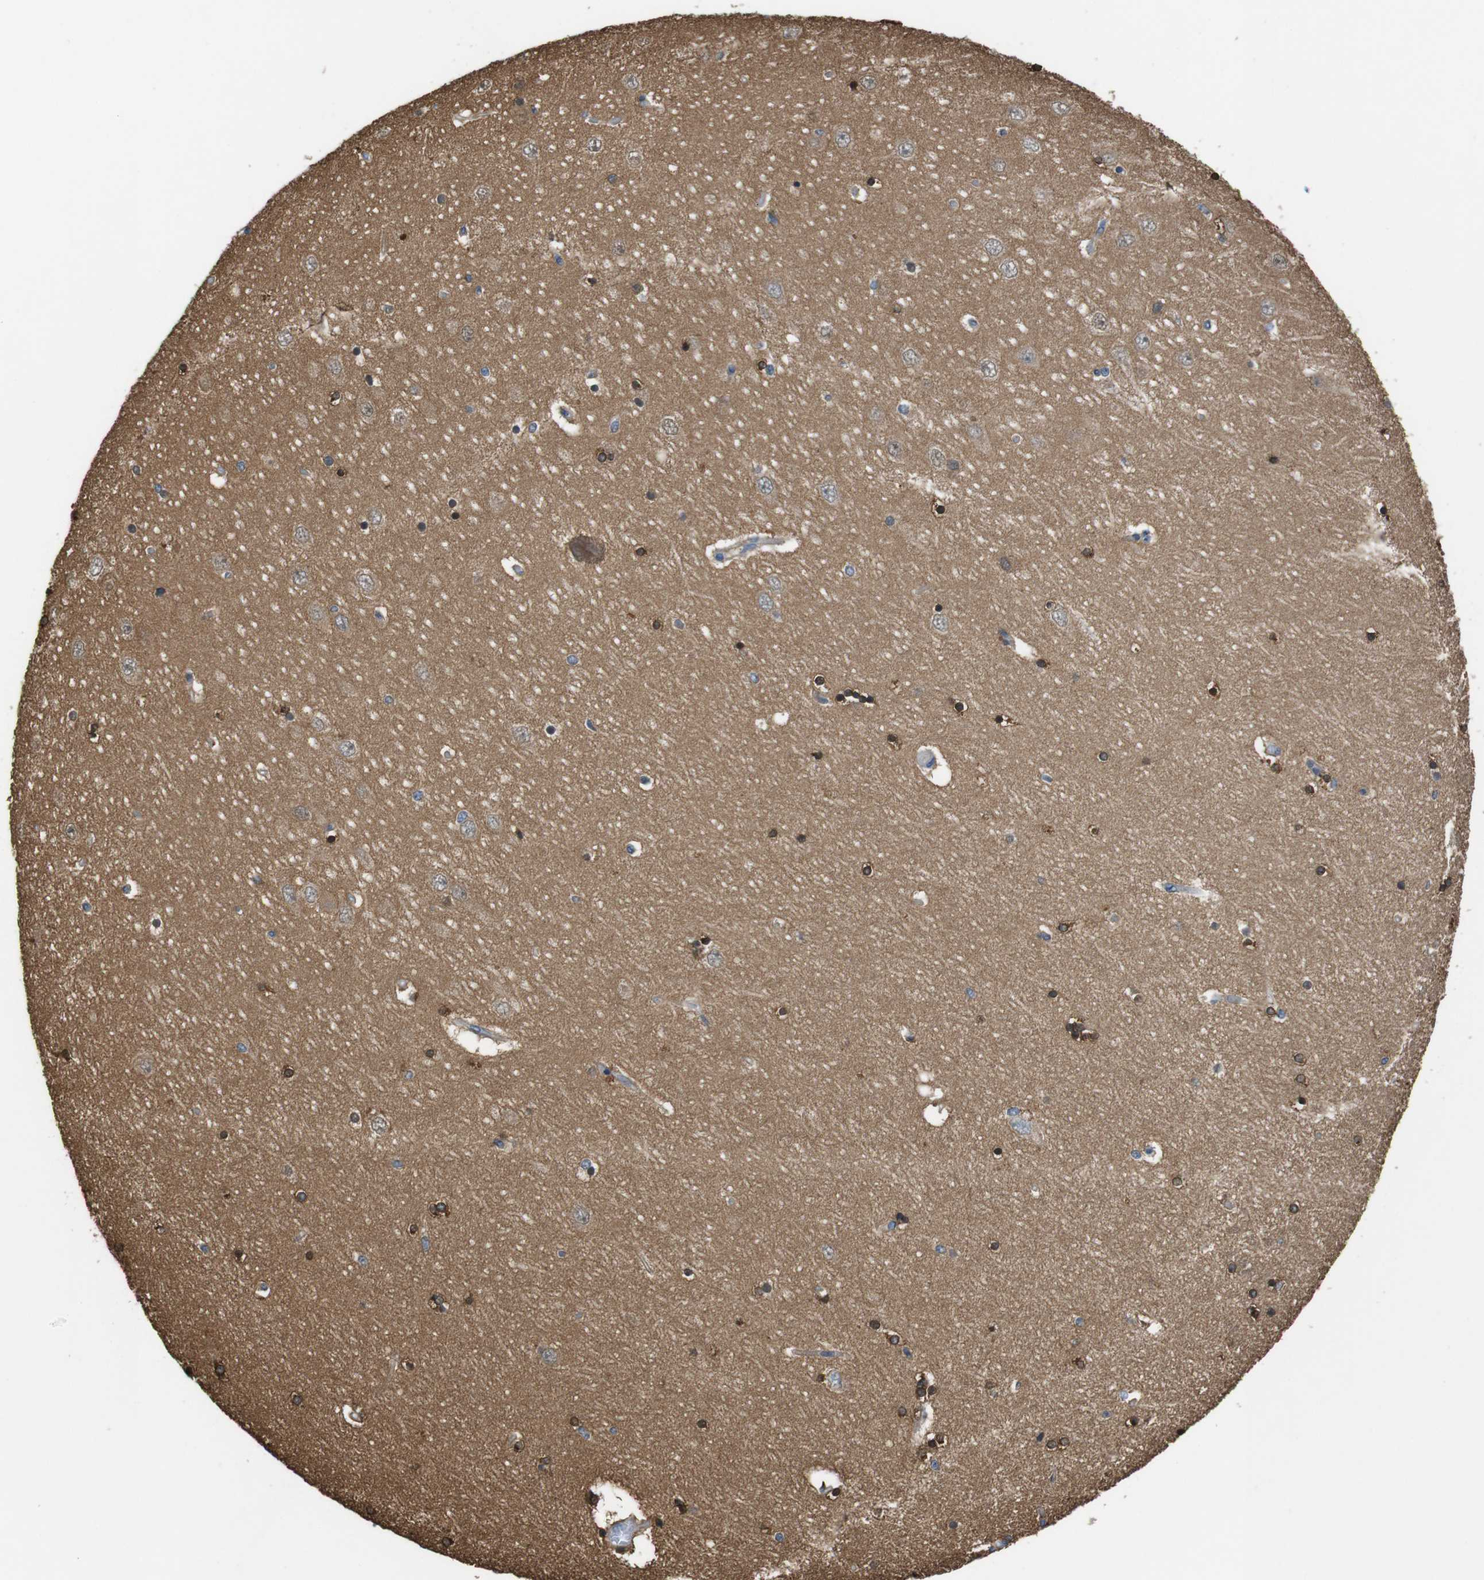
{"staining": {"intensity": "strong", "quantity": "25%-75%", "location": "cytoplasmic/membranous"}, "tissue": "hippocampus", "cell_type": "Glial cells", "image_type": "normal", "snomed": [{"axis": "morphology", "description": "Normal tissue, NOS"}, {"axis": "topography", "description": "Hippocampus"}], "caption": "Protein expression analysis of benign hippocampus exhibits strong cytoplasmic/membranous positivity in approximately 25%-75% of glial cells. (DAB (3,3'-diaminobenzidine) IHC, brown staining for protein, blue staining for nuclei).", "gene": "PCDH10", "patient": {"sex": "female", "age": 54}}